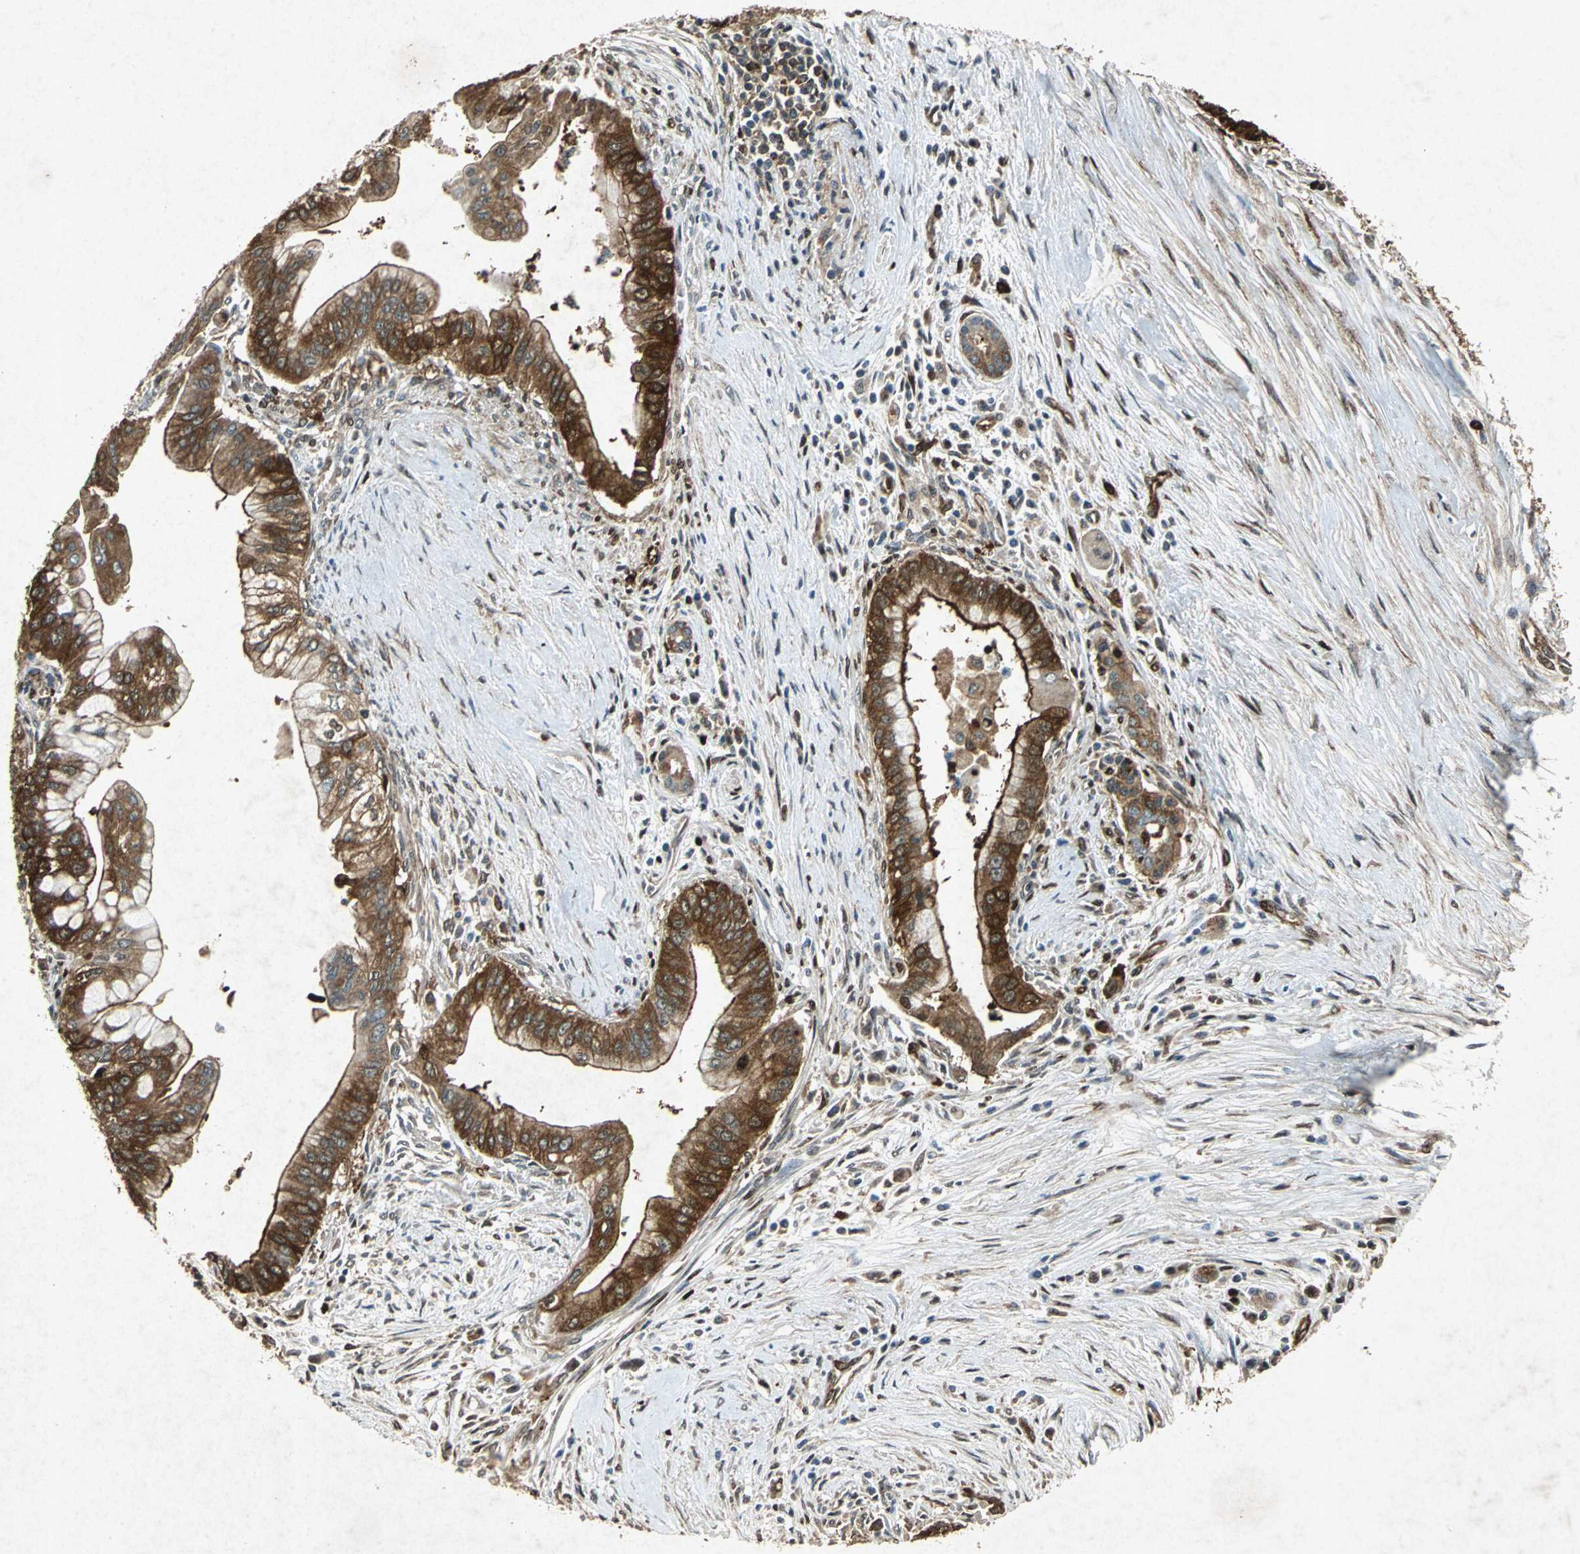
{"staining": {"intensity": "strong", "quantity": ">75%", "location": "cytoplasmic/membranous"}, "tissue": "pancreatic cancer", "cell_type": "Tumor cells", "image_type": "cancer", "snomed": [{"axis": "morphology", "description": "Adenocarcinoma, NOS"}, {"axis": "topography", "description": "Pancreas"}], "caption": "Strong cytoplasmic/membranous expression for a protein is present in approximately >75% of tumor cells of pancreatic cancer (adenocarcinoma) using immunohistochemistry (IHC).", "gene": "HSP90AB1", "patient": {"sex": "male", "age": 59}}